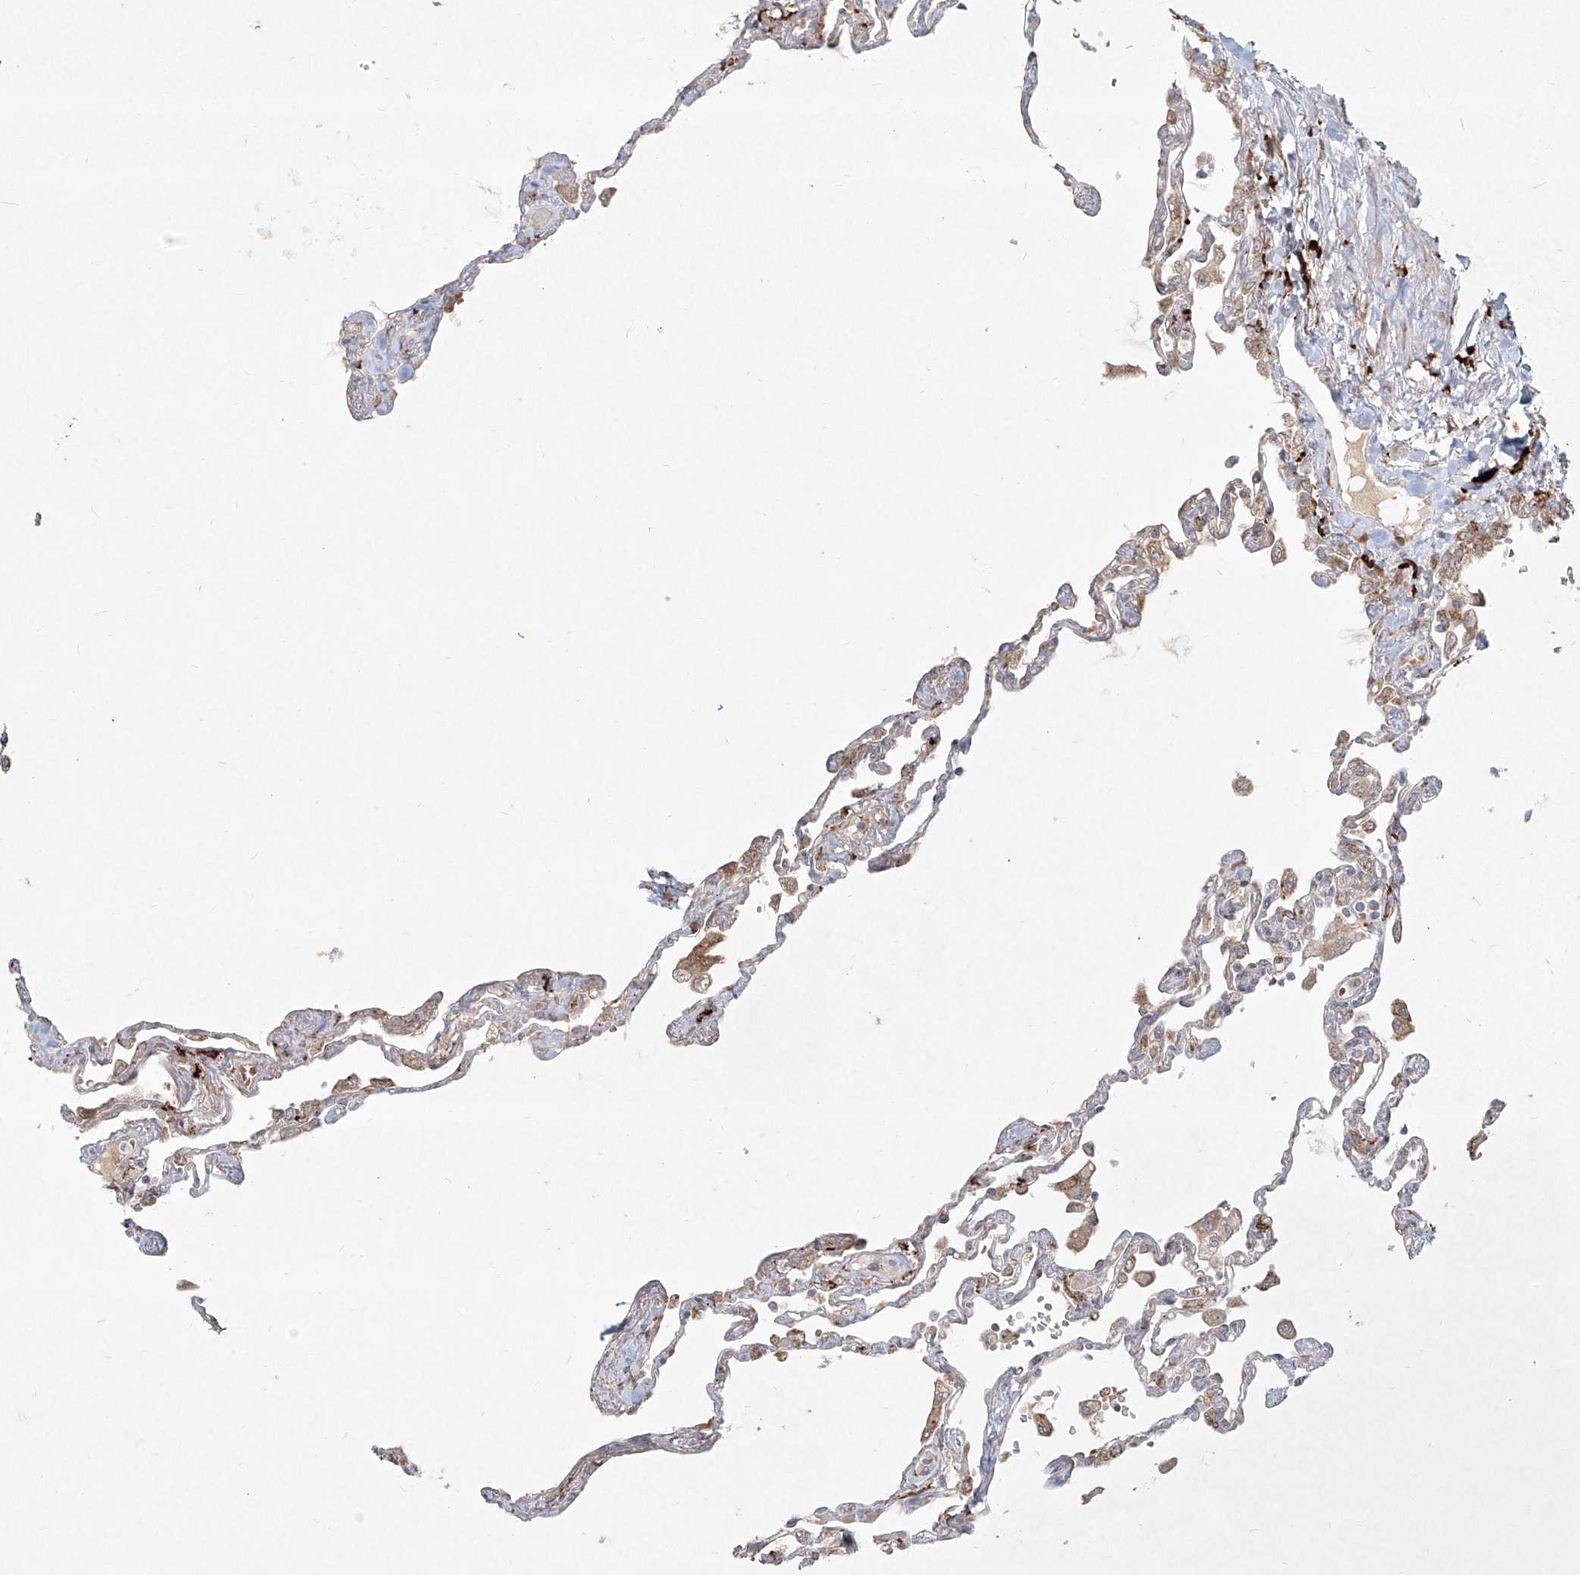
{"staining": {"intensity": "weak", "quantity": "<25%", "location": "cytoplasmic/membranous"}, "tissue": "lung", "cell_type": "Alveolar cells", "image_type": "normal", "snomed": [{"axis": "morphology", "description": "Normal tissue, NOS"}, {"axis": "topography", "description": "Lung"}], "caption": "Immunohistochemistry (IHC) image of benign human lung stained for a protein (brown), which displays no staining in alveolar cells.", "gene": "CD209", "patient": {"sex": "female", "age": 67}}